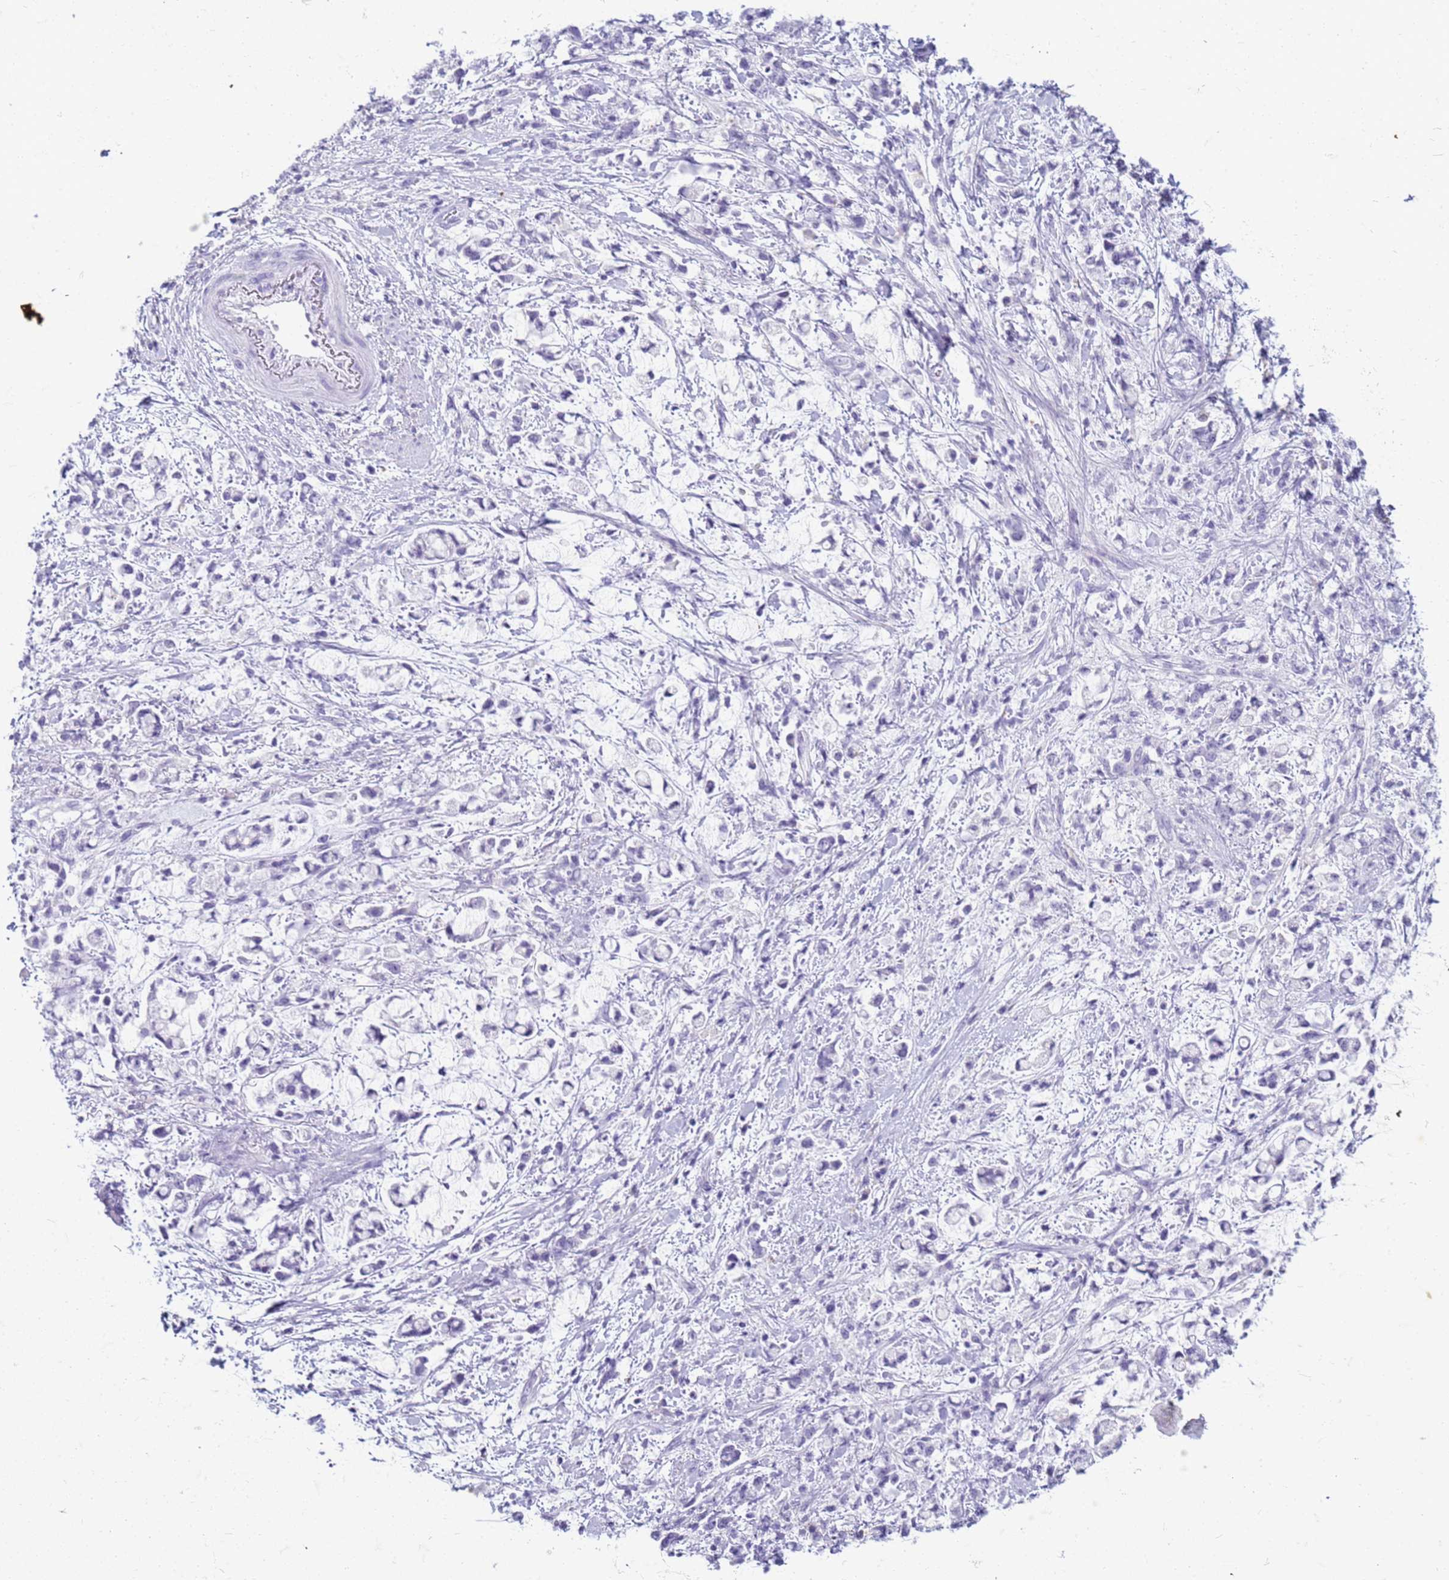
{"staining": {"intensity": "negative", "quantity": "none", "location": "none"}, "tissue": "stomach cancer", "cell_type": "Tumor cells", "image_type": "cancer", "snomed": [{"axis": "morphology", "description": "Adenocarcinoma, NOS"}, {"axis": "topography", "description": "Stomach"}], "caption": "Immunohistochemistry image of human stomach cancer stained for a protein (brown), which displays no staining in tumor cells.", "gene": "CFAP100", "patient": {"sex": "female", "age": 60}}